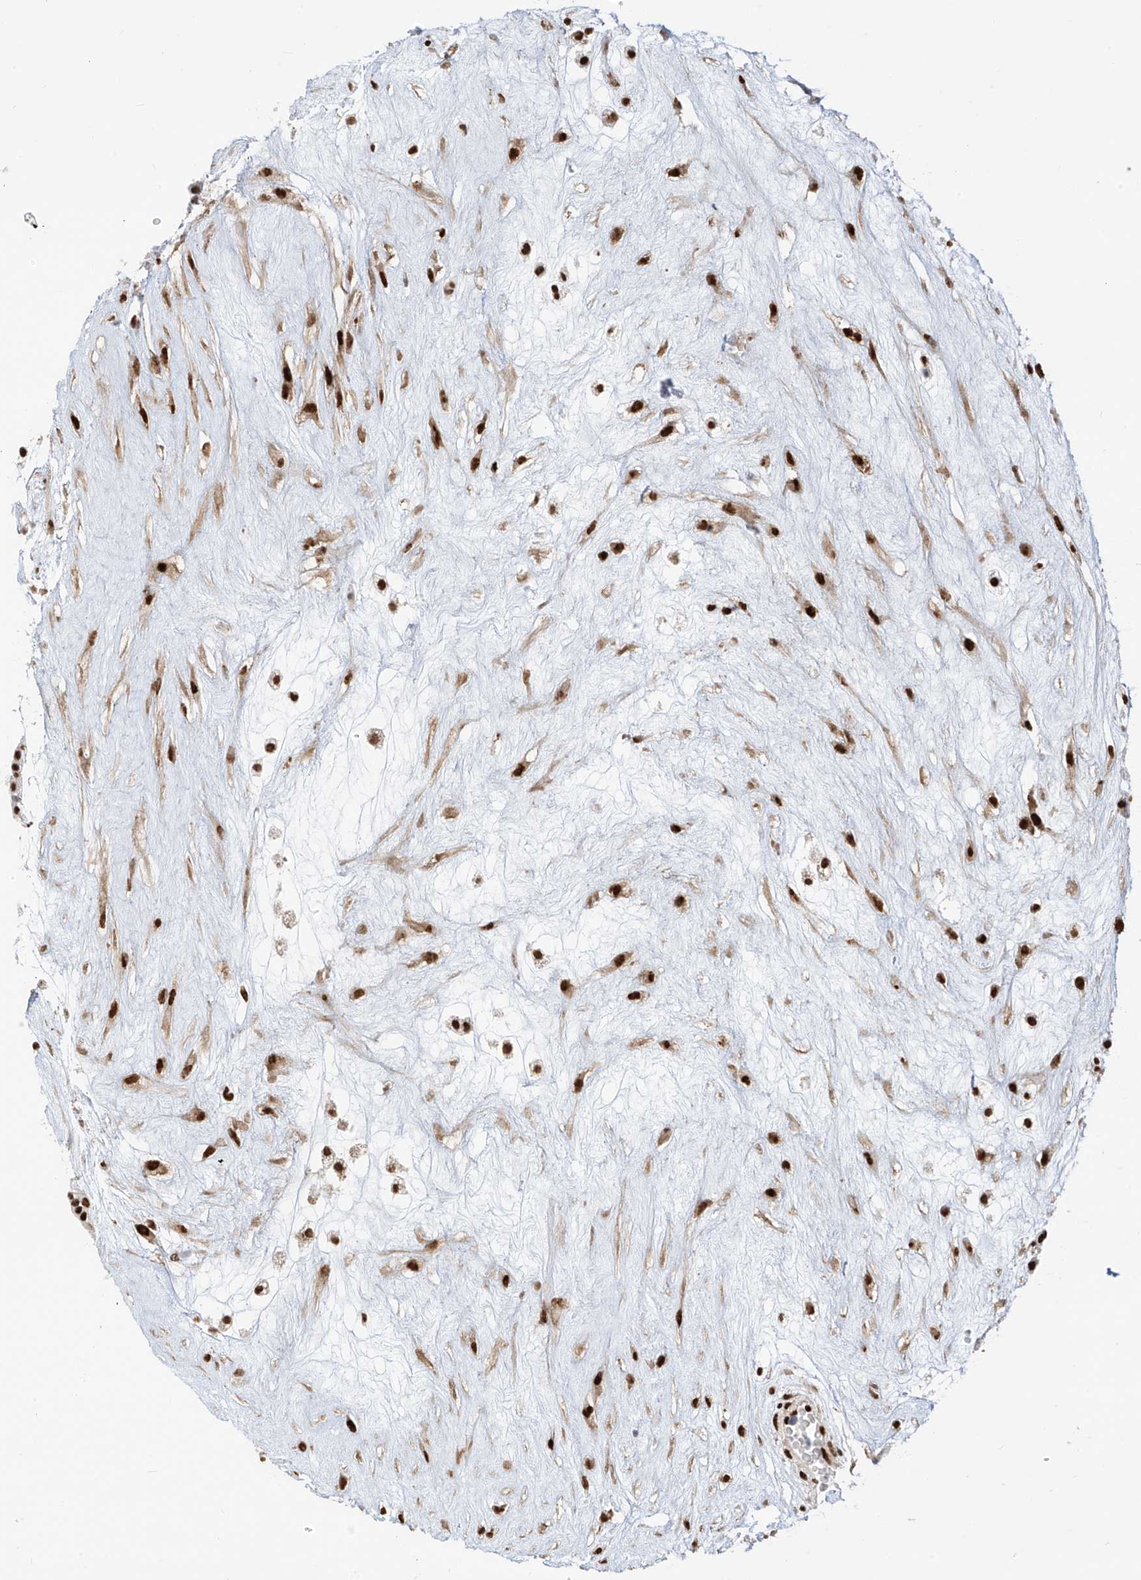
{"staining": {"intensity": "strong", "quantity": ">75%", "location": "nuclear"}, "tissue": "placenta", "cell_type": "Decidual cells", "image_type": "normal", "snomed": [{"axis": "morphology", "description": "Normal tissue, NOS"}, {"axis": "topography", "description": "Placenta"}], "caption": "Benign placenta displays strong nuclear staining in about >75% of decidual cells, visualized by immunohistochemistry.", "gene": "PM20D2", "patient": {"sex": "female", "age": 18}}